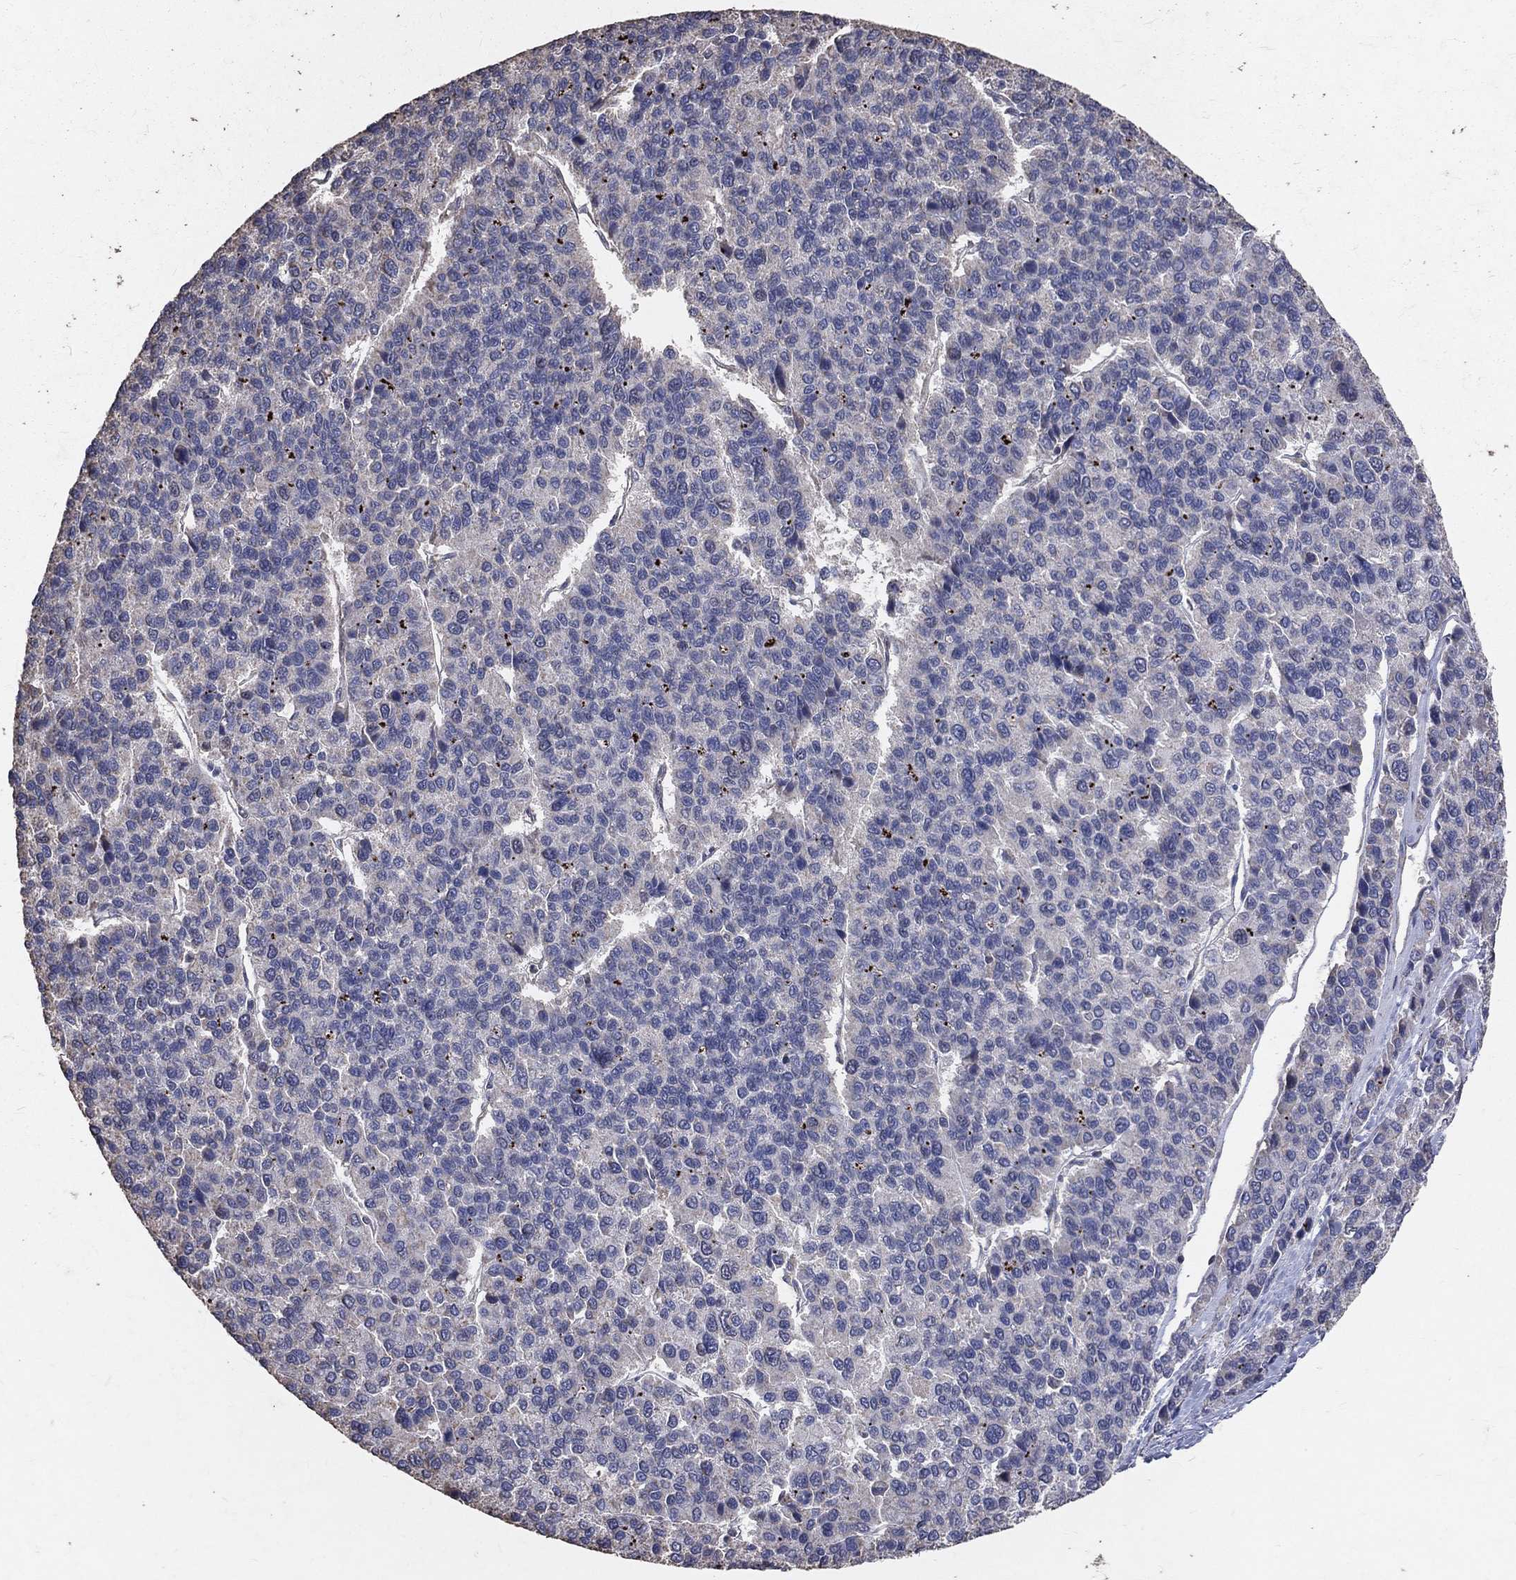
{"staining": {"intensity": "negative", "quantity": "none", "location": "none"}, "tissue": "liver cancer", "cell_type": "Tumor cells", "image_type": "cancer", "snomed": [{"axis": "morphology", "description": "Carcinoma, Hepatocellular, NOS"}, {"axis": "topography", "description": "Liver"}], "caption": "Liver cancer (hepatocellular carcinoma) stained for a protein using immunohistochemistry displays no positivity tumor cells.", "gene": "LY6K", "patient": {"sex": "female", "age": 41}}